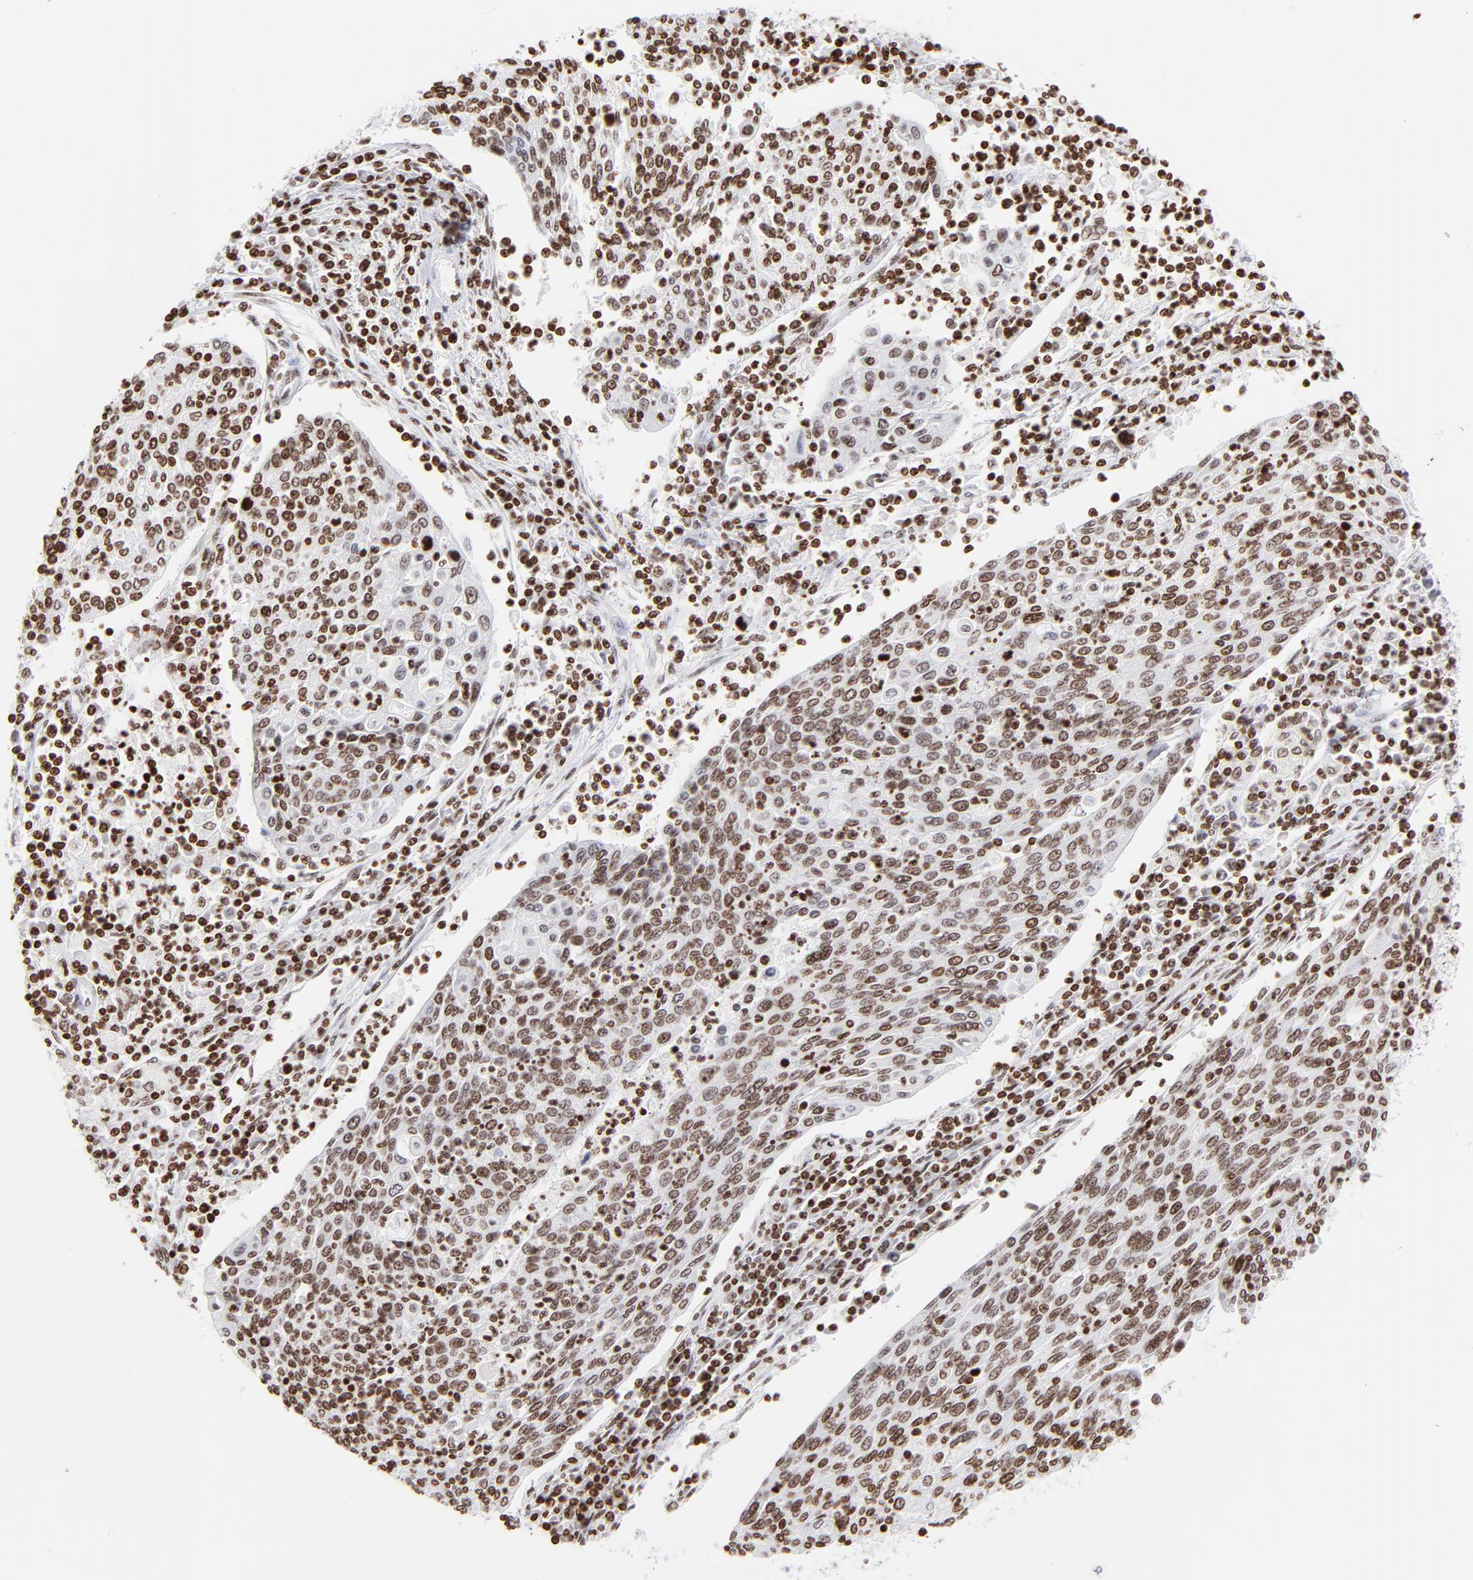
{"staining": {"intensity": "strong", "quantity": ">75%", "location": "nuclear"}, "tissue": "cervical cancer", "cell_type": "Tumor cells", "image_type": "cancer", "snomed": [{"axis": "morphology", "description": "Squamous cell carcinoma, NOS"}, {"axis": "topography", "description": "Cervix"}], "caption": "Cervical squamous cell carcinoma stained with immunohistochemistry (IHC) exhibits strong nuclear staining in about >75% of tumor cells.", "gene": "RTL4", "patient": {"sex": "female", "age": 40}}